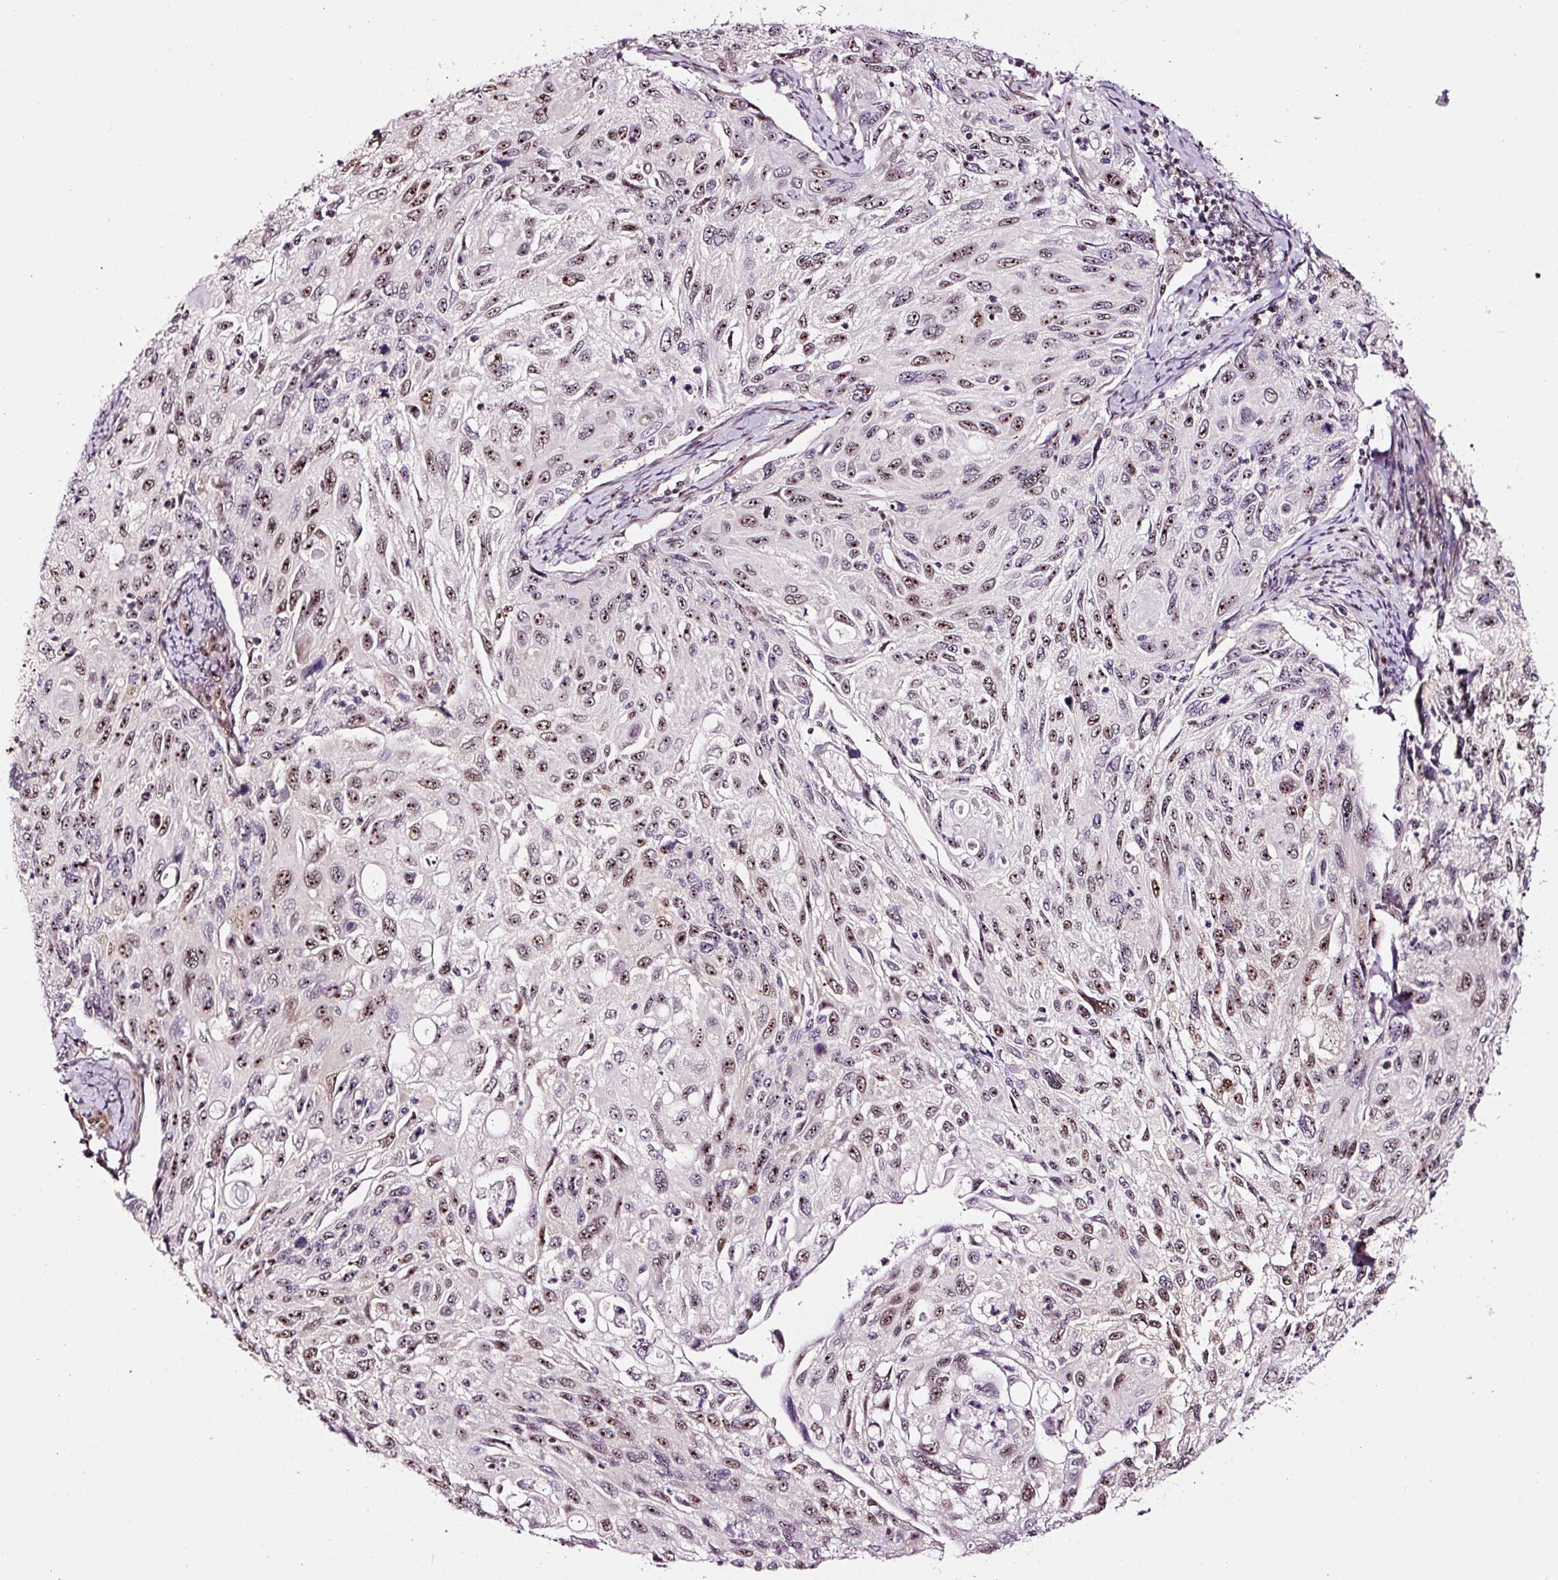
{"staining": {"intensity": "moderate", "quantity": "25%-75%", "location": "nuclear"}, "tissue": "cervical cancer", "cell_type": "Tumor cells", "image_type": "cancer", "snomed": [{"axis": "morphology", "description": "Squamous cell carcinoma, NOS"}, {"axis": "topography", "description": "Cervix"}], "caption": "Cervical cancer stained for a protein (brown) exhibits moderate nuclear positive positivity in approximately 25%-75% of tumor cells.", "gene": "GNL3", "patient": {"sex": "female", "age": 70}}